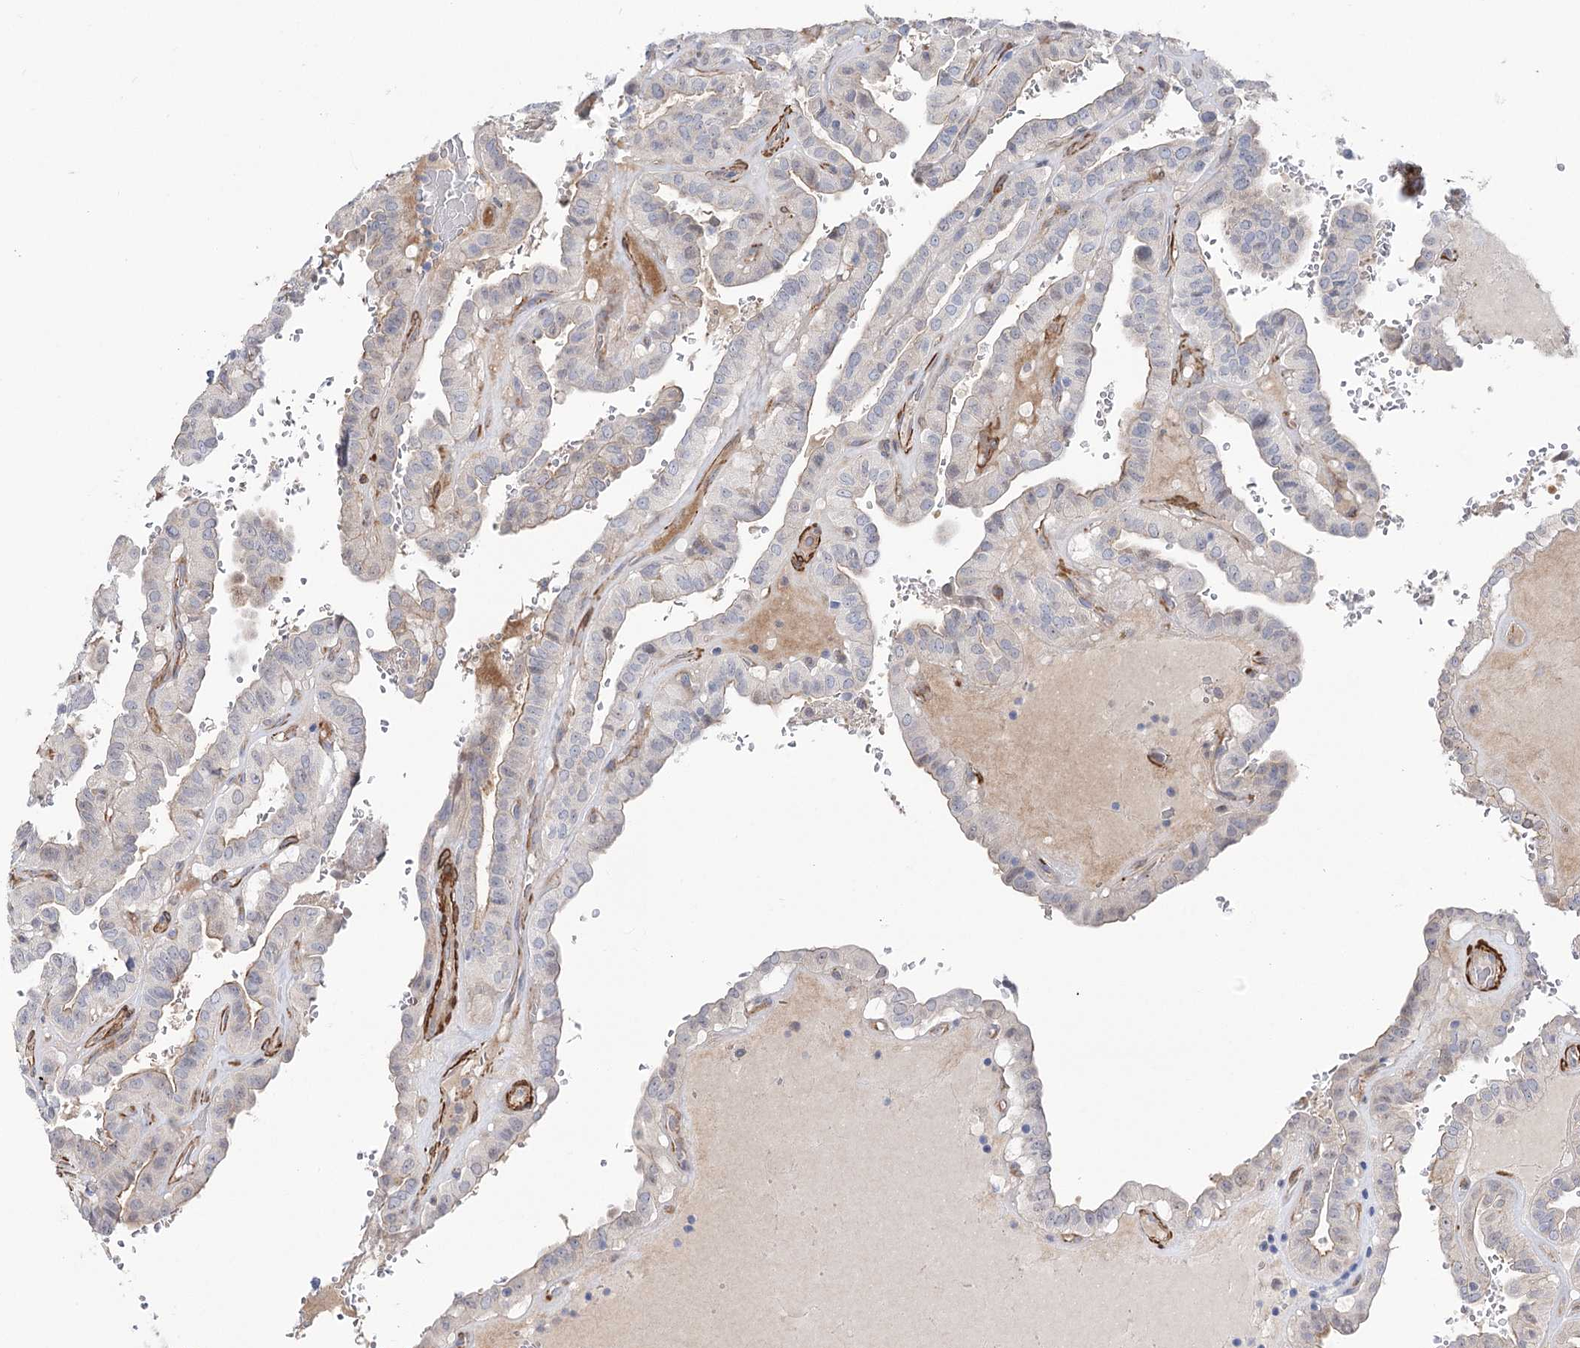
{"staining": {"intensity": "negative", "quantity": "none", "location": "none"}, "tissue": "thyroid cancer", "cell_type": "Tumor cells", "image_type": "cancer", "snomed": [{"axis": "morphology", "description": "Papillary adenocarcinoma, NOS"}, {"axis": "topography", "description": "Thyroid gland"}], "caption": "This is a micrograph of immunohistochemistry staining of thyroid cancer, which shows no positivity in tumor cells.", "gene": "WASHC3", "patient": {"sex": "male", "age": 77}}